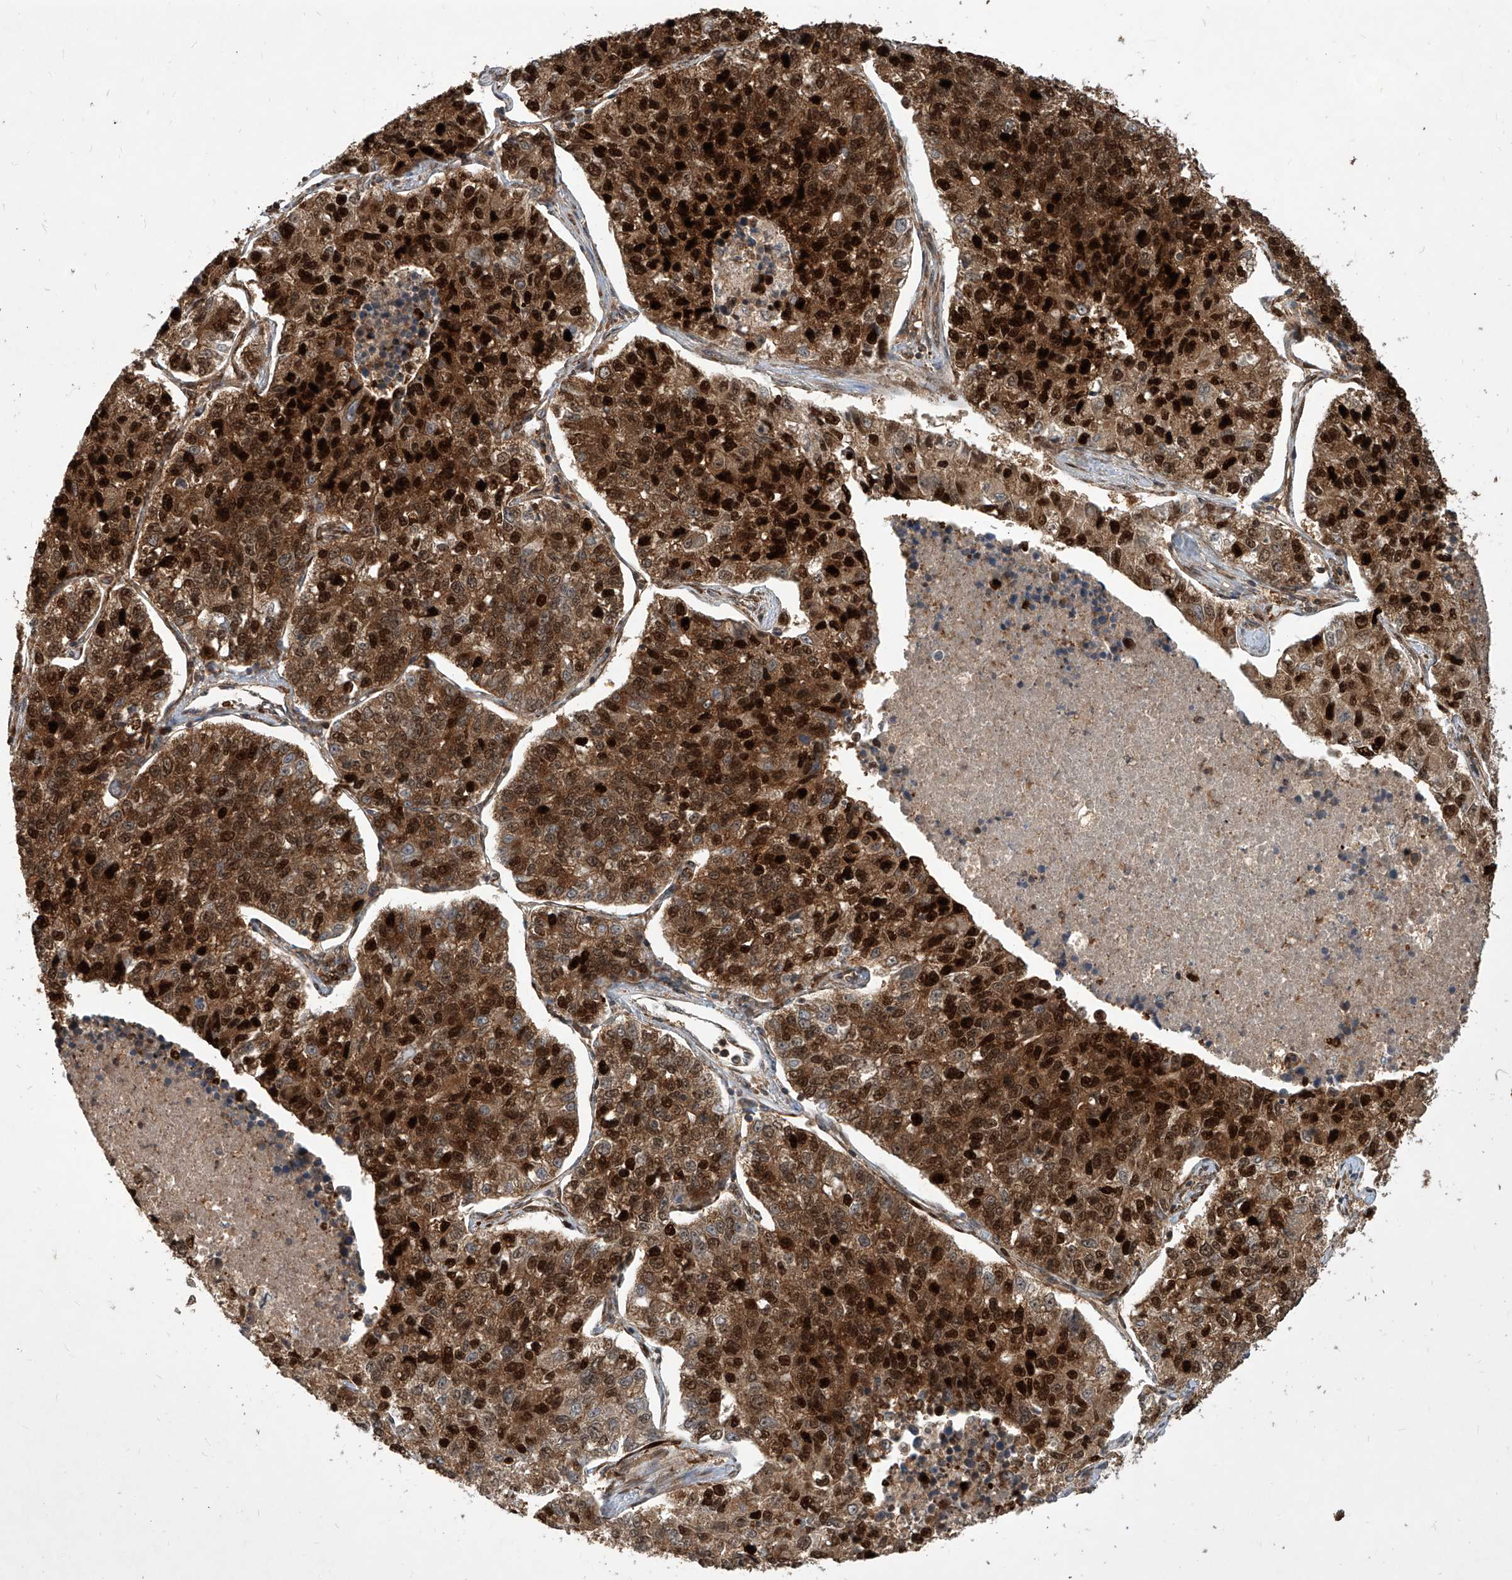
{"staining": {"intensity": "strong", "quantity": ">75%", "location": "cytoplasmic/membranous,nuclear"}, "tissue": "lung cancer", "cell_type": "Tumor cells", "image_type": "cancer", "snomed": [{"axis": "morphology", "description": "Adenocarcinoma, NOS"}, {"axis": "topography", "description": "Lung"}], "caption": "High-power microscopy captured an immunohistochemistry micrograph of adenocarcinoma (lung), revealing strong cytoplasmic/membranous and nuclear staining in about >75% of tumor cells. (Brightfield microscopy of DAB IHC at high magnification).", "gene": "MAGED2", "patient": {"sex": "male", "age": 49}}